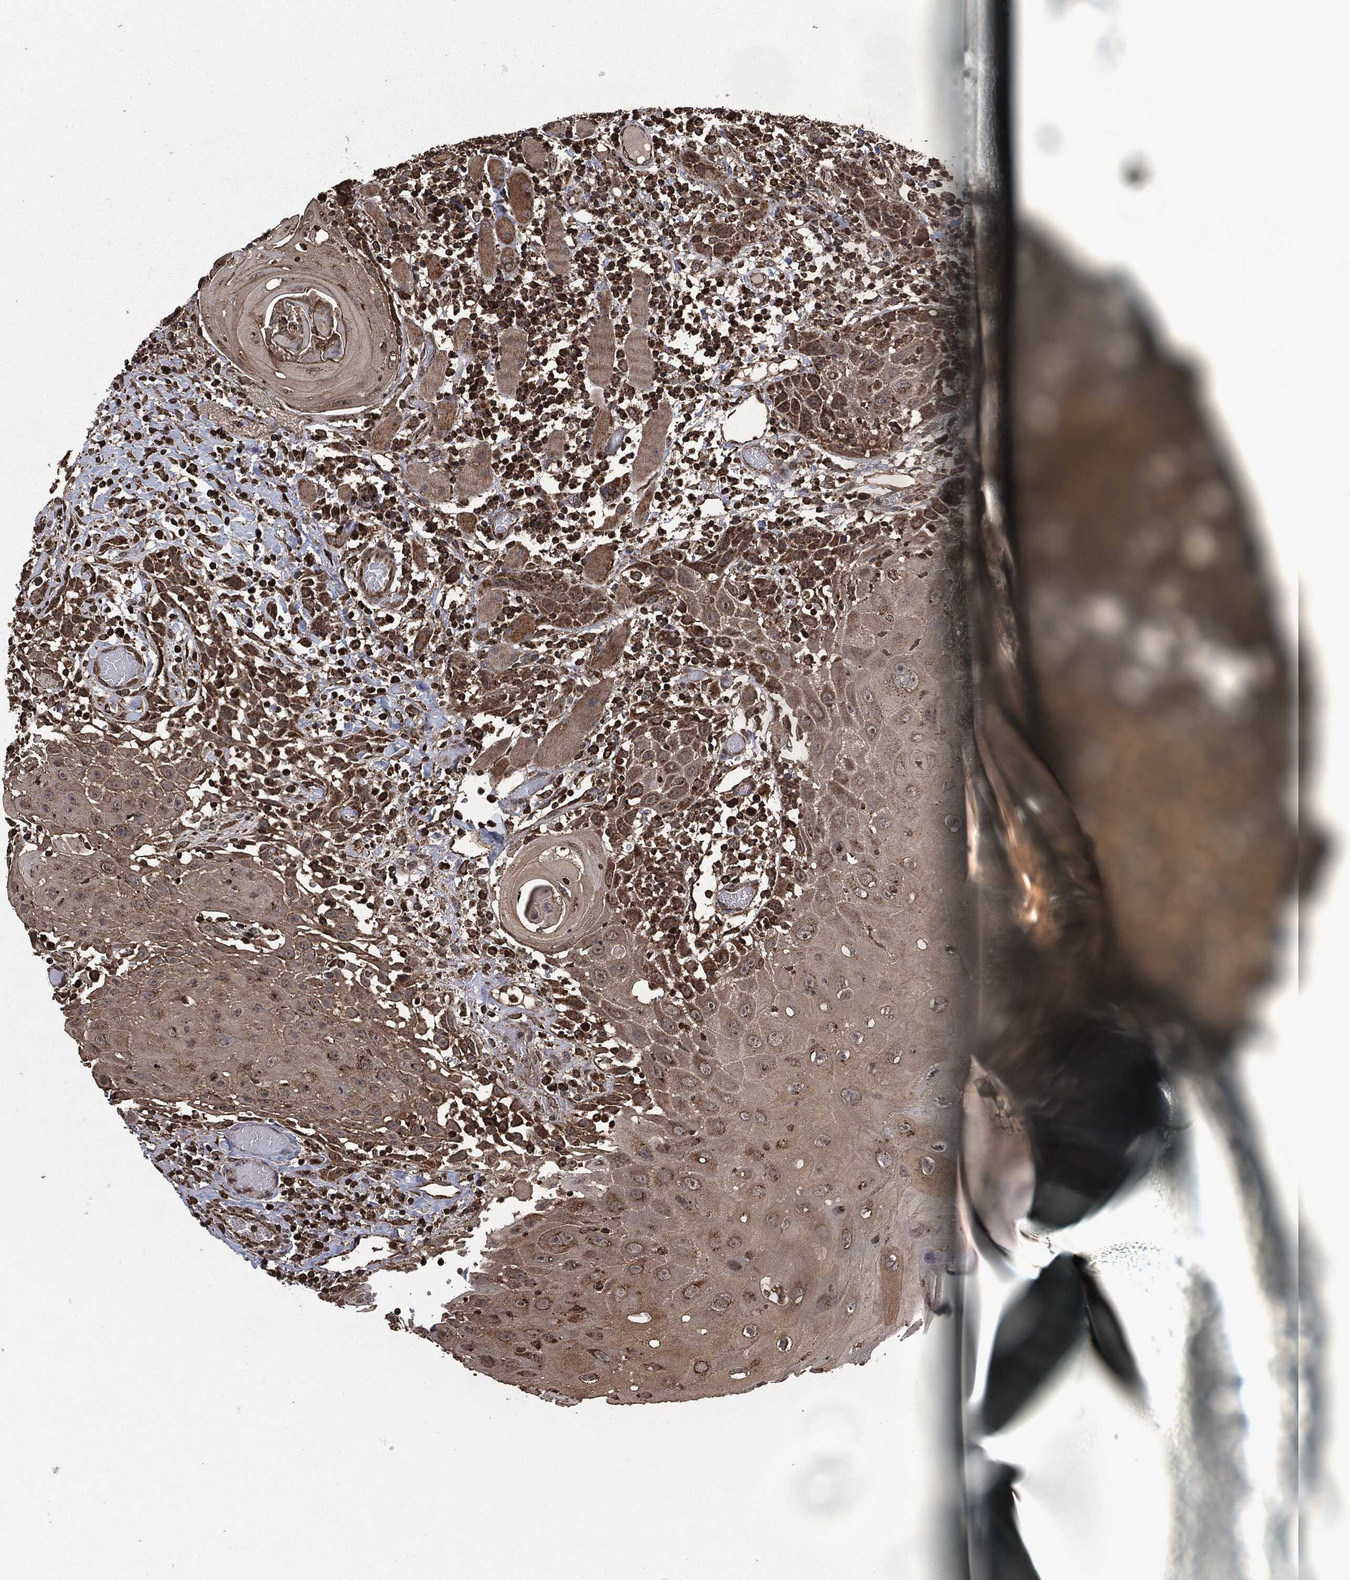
{"staining": {"intensity": "moderate", "quantity": "<25%", "location": "cytoplasmic/membranous"}, "tissue": "head and neck cancer", "cell_type": "Tumor cells", "image_type": "cancer", "snomed": [{"axis": "morphology", "description": "Normal tissue, NOS"}, {"axis": "morphology", "description": "Squamous cell carcinoma, NOS"}, {"axis": "topography", "description": "Oral tissue"}, {"axis": "topography", "description": "Head-Neck"}], "caption": "IHC of human head and neck cancer (squamous cell carcinoma) exhibits low levels of moderate cytoplasmic/membranous positivity in approximately <25% of tumor cells. The protein of interest is stained brown, and the nuclei are stained in blue (DAB (3,3'-diaminobenzidine) IHC with brightfield microscopy, high magnification).", "gene": "LIG3", "patient": {"sex": "male", "age": 71}}